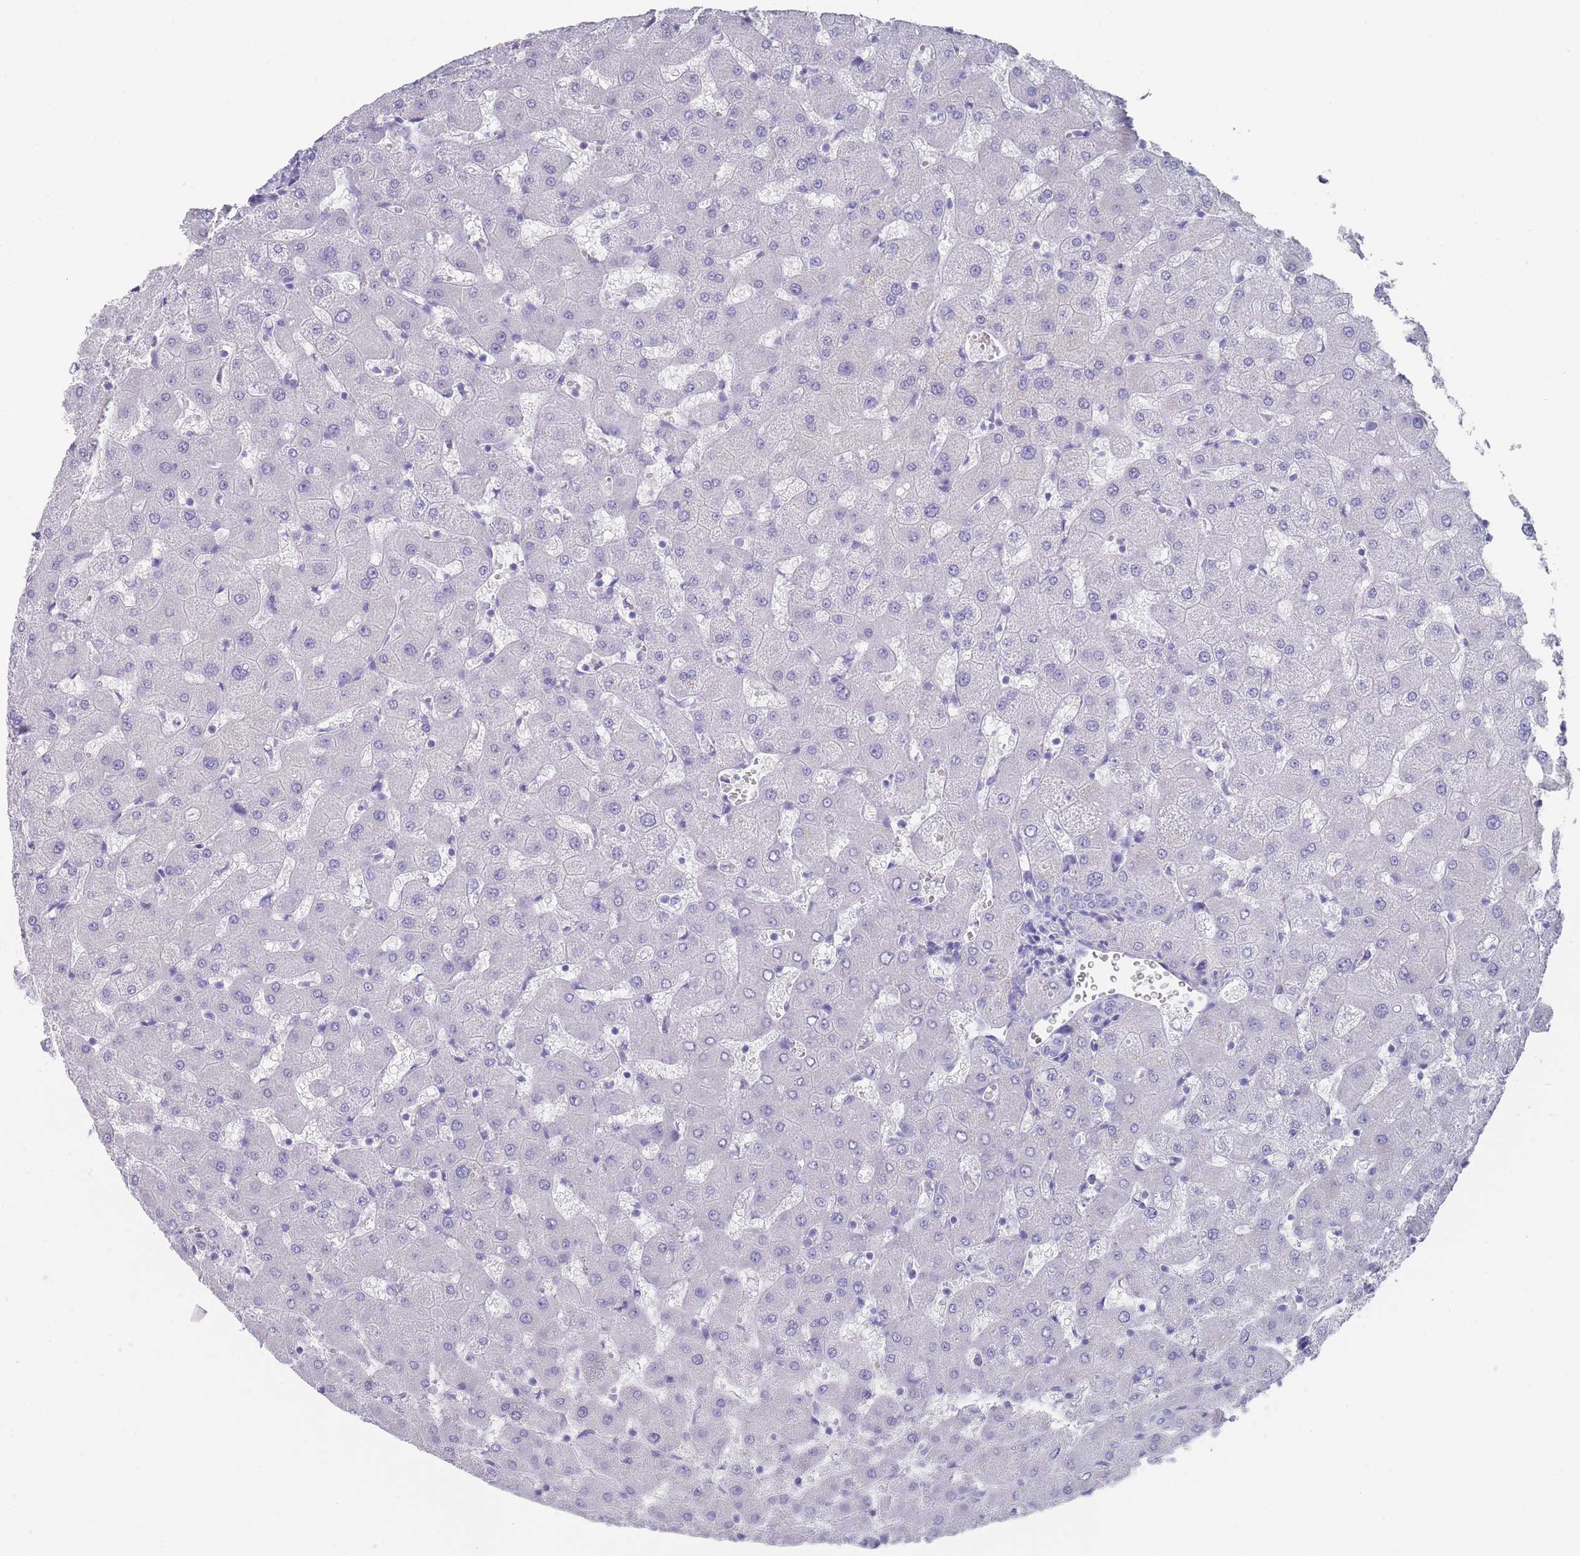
{"staining": {"intensity": "negative", "quantity": "none", "location": "none"}, "tissue": "liver", "cell_type": "Cholangiocytes", "image_type": "normal", "snomed": [{"axis": "morphology", "description": "Normal tissue, NOS"}, {"axis": "topography", "description": "Liver"}], "caption": "Unremarkable liver was stained to show a protein in brown. There is no significant staining in cholangiocytes. The staining was performed using DAB (3,3'-diaminobenzidine) to visualize the protein expression in brown, while the nuclei were stained in blue with hematoxylin (Magnification: 20x).", "gene": "RAB2B", "patient": {"sex": "female", "age": 63}}